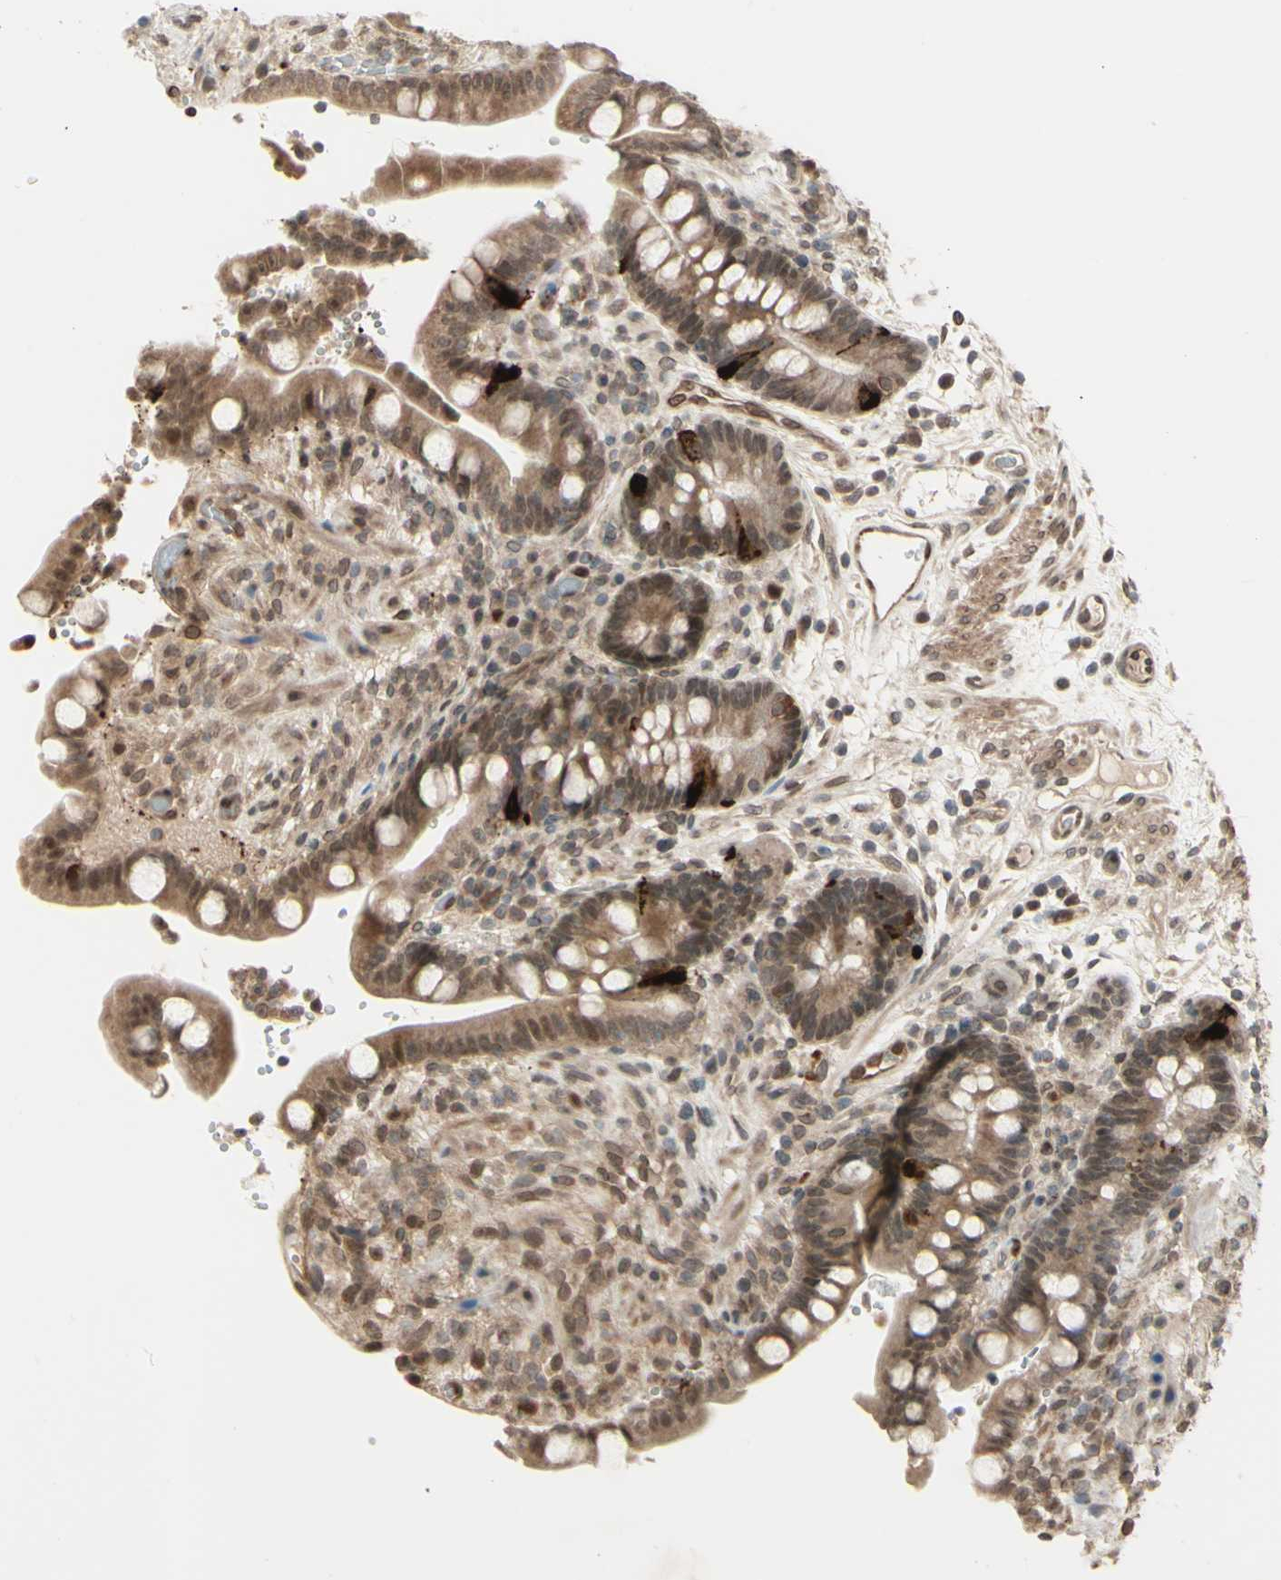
{"staining": {"intensity": "strong", "quantity": ">75%", "location": "cytoplasmic/membranous,nuclear"}, "tissue": "colon", "cell_type": "Endothelial cells", "image_type": "normal", "snomed": [{"axis": "morphology", "description": "Normal tissue, NOS"}, {"axis": "topography", "description": "Colon"}], "caption": "Immunohistochemistry histopathology image of normal colon stained for a protein (brown), which displays high levels of strong cytoplasmic/membranous,nuclear positivity in approximately >75% of endothelial cells.", "gene": "MLF2", "patient": {"sex": "male", "age": 73}}